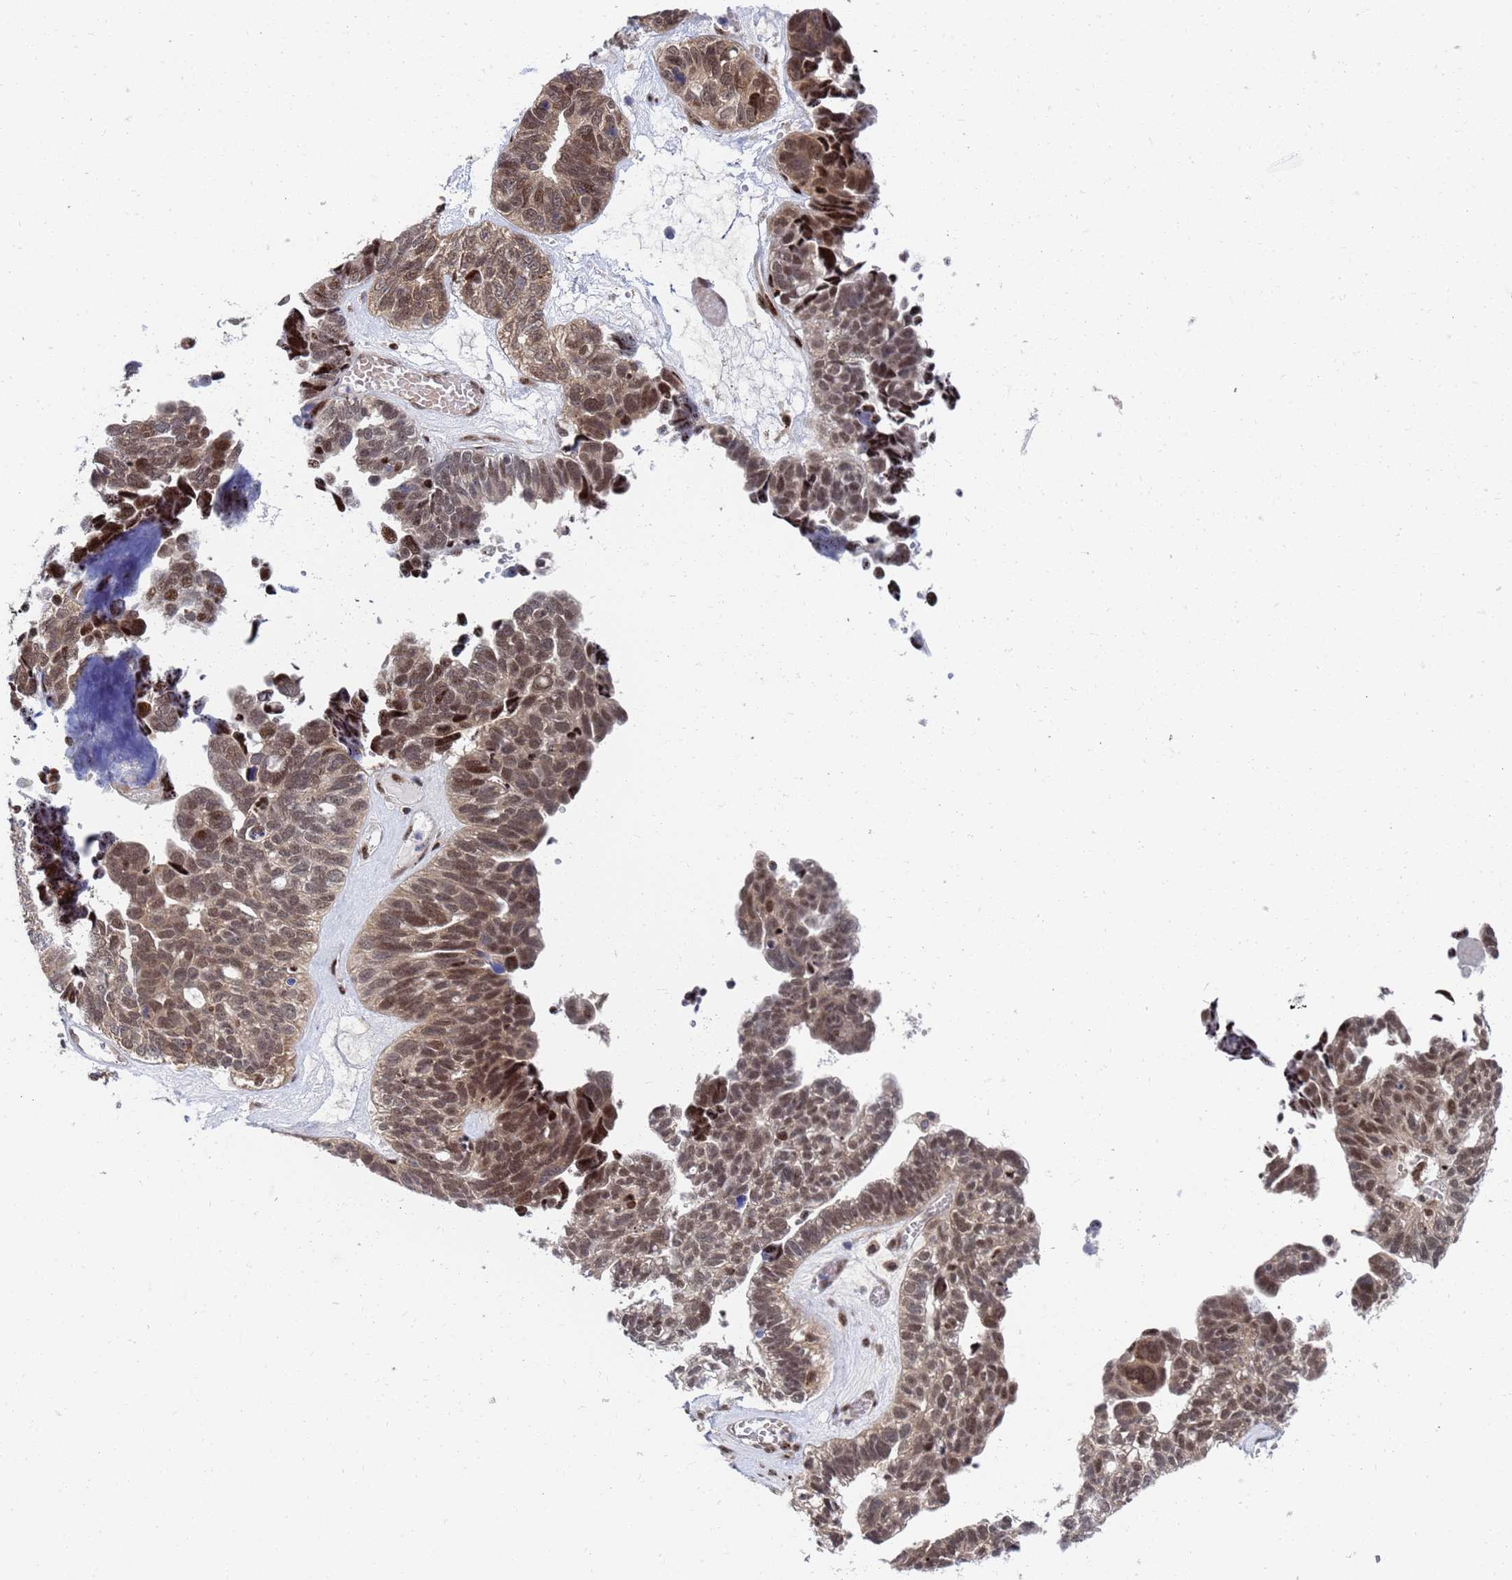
{"staining": {"intensity": "moderate", "quantity": ">75%", "location": "nuclear"}, "tissue": "ovarian cancer", "cell_type": "Tumor cells", "image_type": "cancer", "snomed": [{"axis": "morphology", "description": "Cystadenocarcinoma, serous, NOS"}, {"axis": "topography", "description": "Ovary"}], "caption": "Ovarian serous cystadenocarcinoma was stained to show a protein in brown. There is medium levels of moderate nuclear staining in about >75% of tumor cells.", "gene": "AP5Z1", "patient": {"sex": "female", "age": 79}}